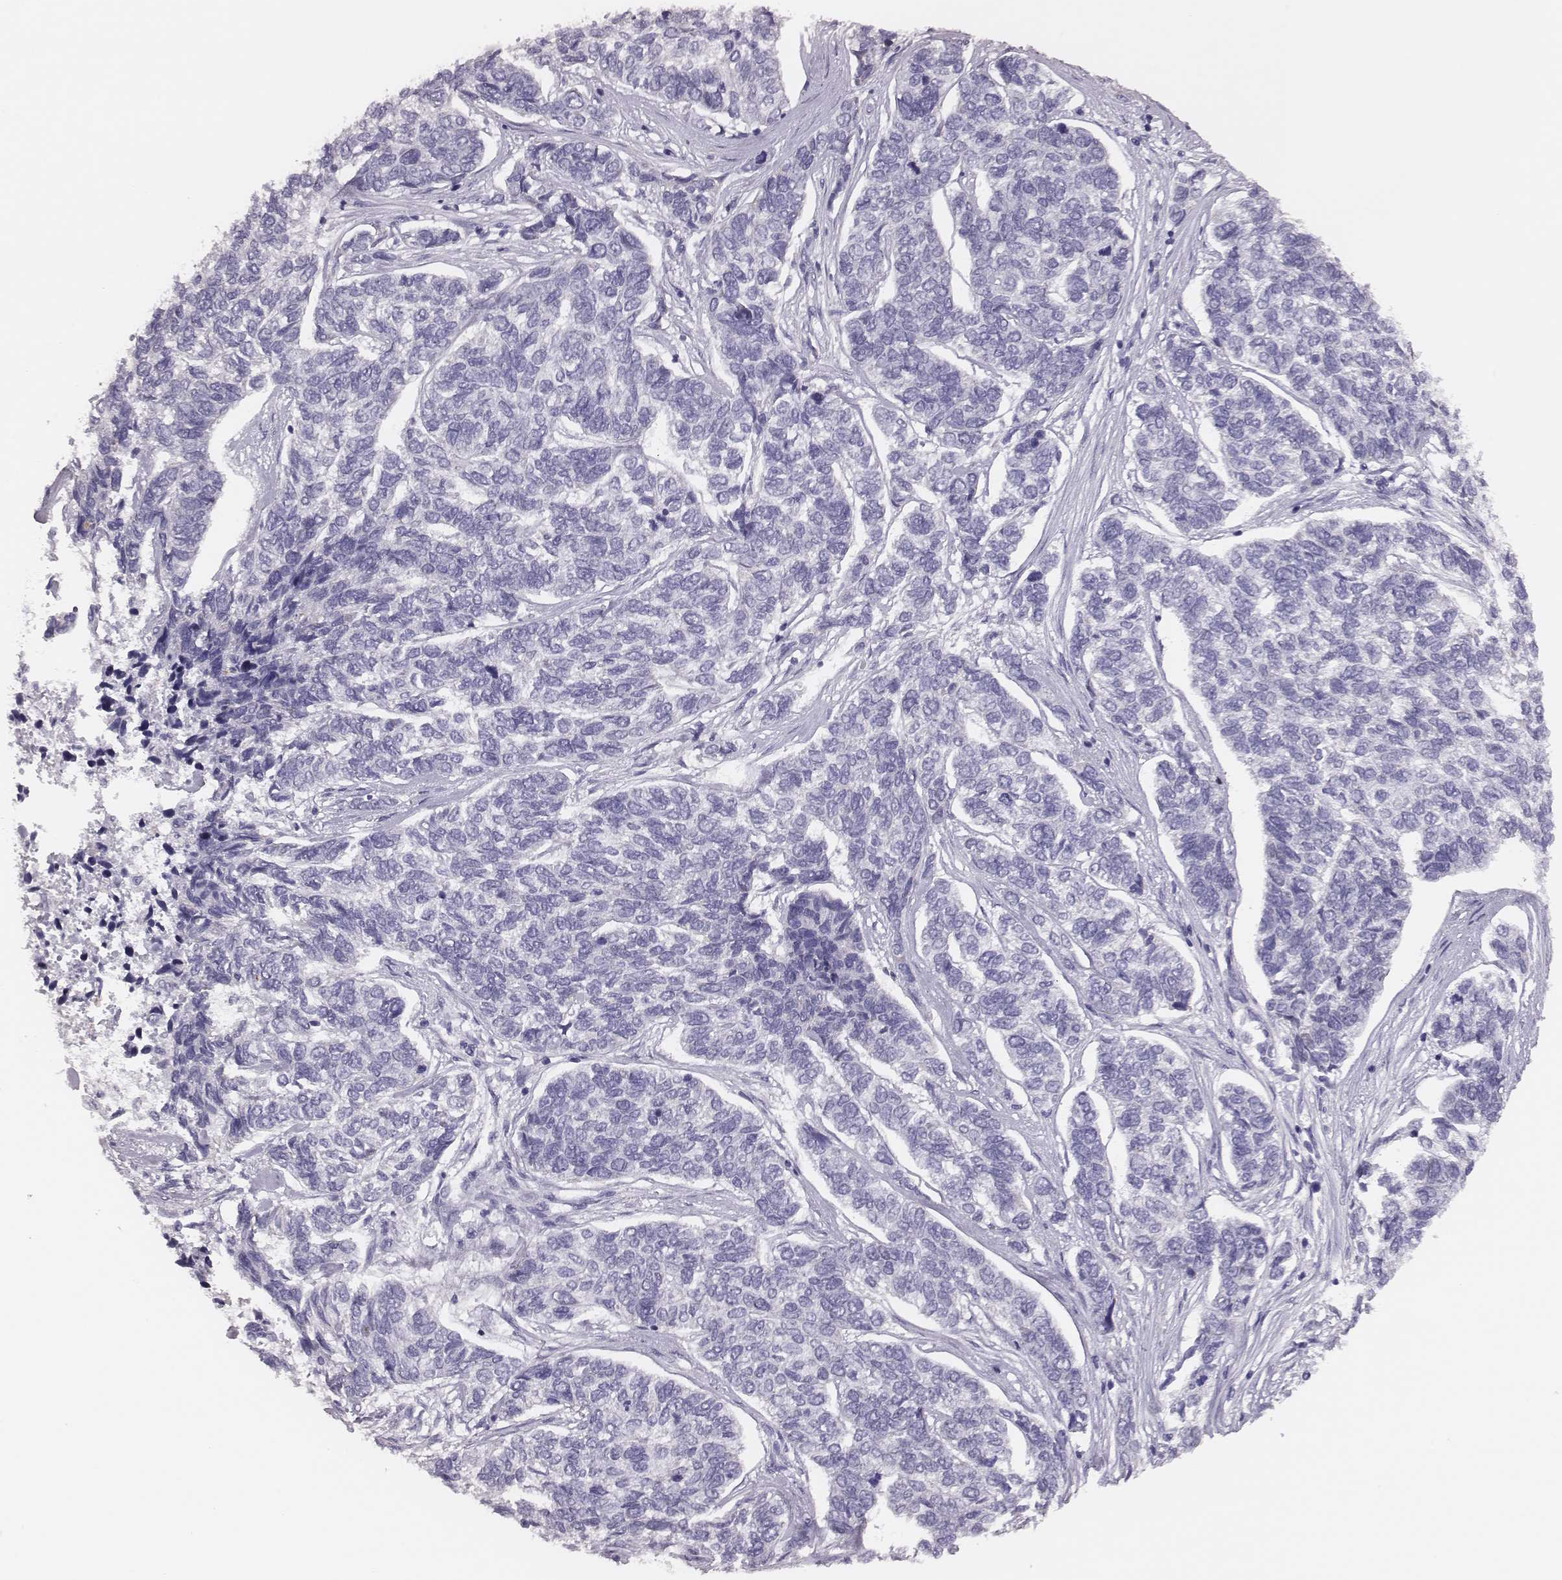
{"staining": {"intensity": "negative", "quantity": "none", "location": "none"}, "tissue": "skin cancer", "cell_type": "Tumor cells", "image_type": "cancer", "snomed": [{"axis": "morphology", "description": "Basal cell carcinoma"}, {"axis": "topography", "description": "Skin"}], "caption": "Human skin basal cell carcinoma stained for a protein using IHC reveals no staining in tumor cells.", "gene": "H1-6", "patient": {"sex": "female", "age": 65}}